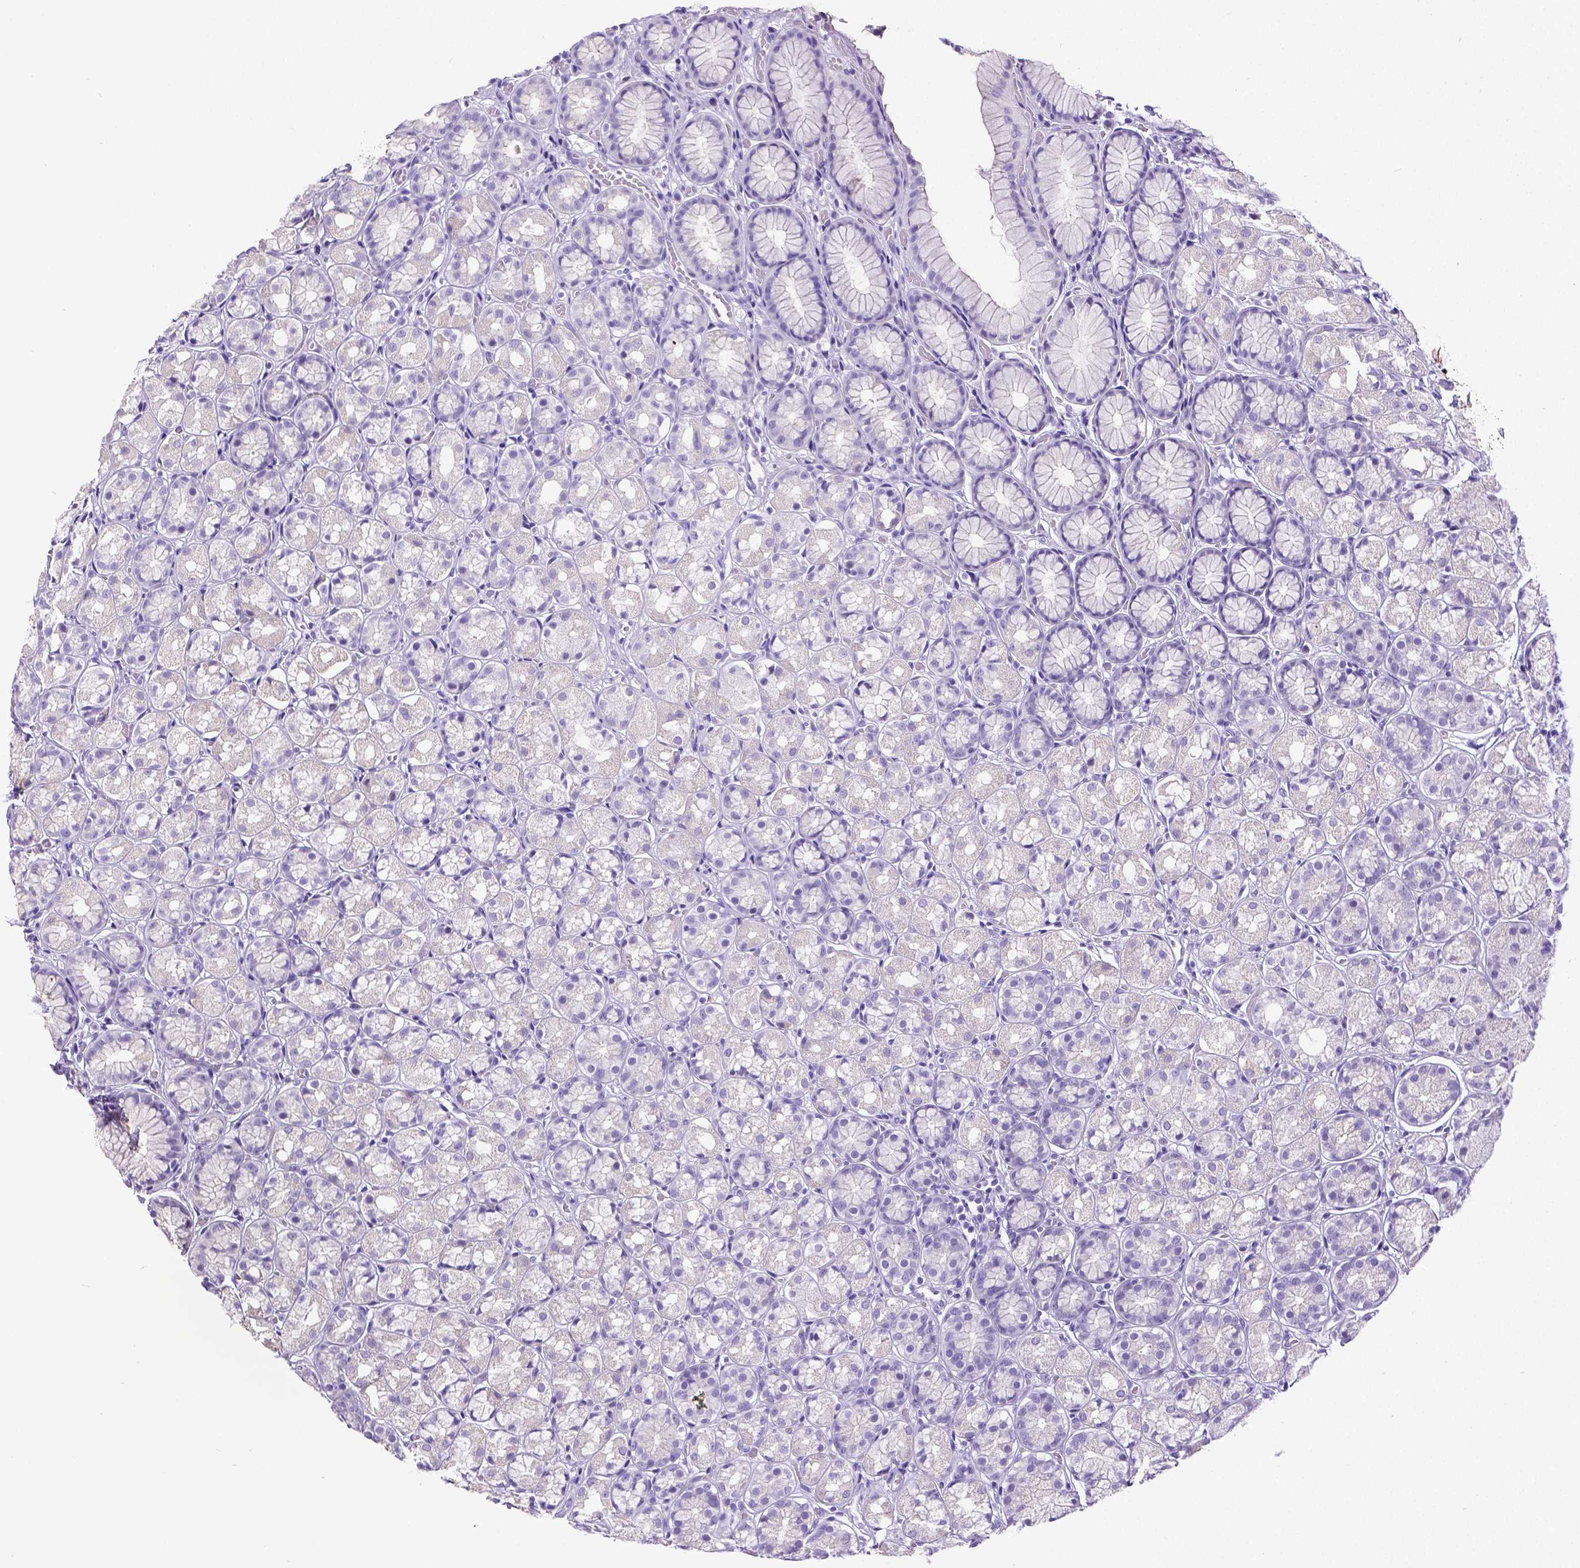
{"staining": {"intensity": "negative", "quantity": "none", "location": "none"}, "tissue": "stomach", "cell_type": "Glandular cells", "image_type": "normal", "snomed": [{"axis": "morphology", "description": "Normal tissue, NOS"}, {"axis": "topography", "description": "Stomach"}], "caption": "Image shows no protein staining in glandular cells of unremarkable stomach. (Brightfield microscopy of DAB immunohistochemistry (IHC) at high magnification).", "gene": "SATB2", "patient": {"sex": "male", "age": 70}}